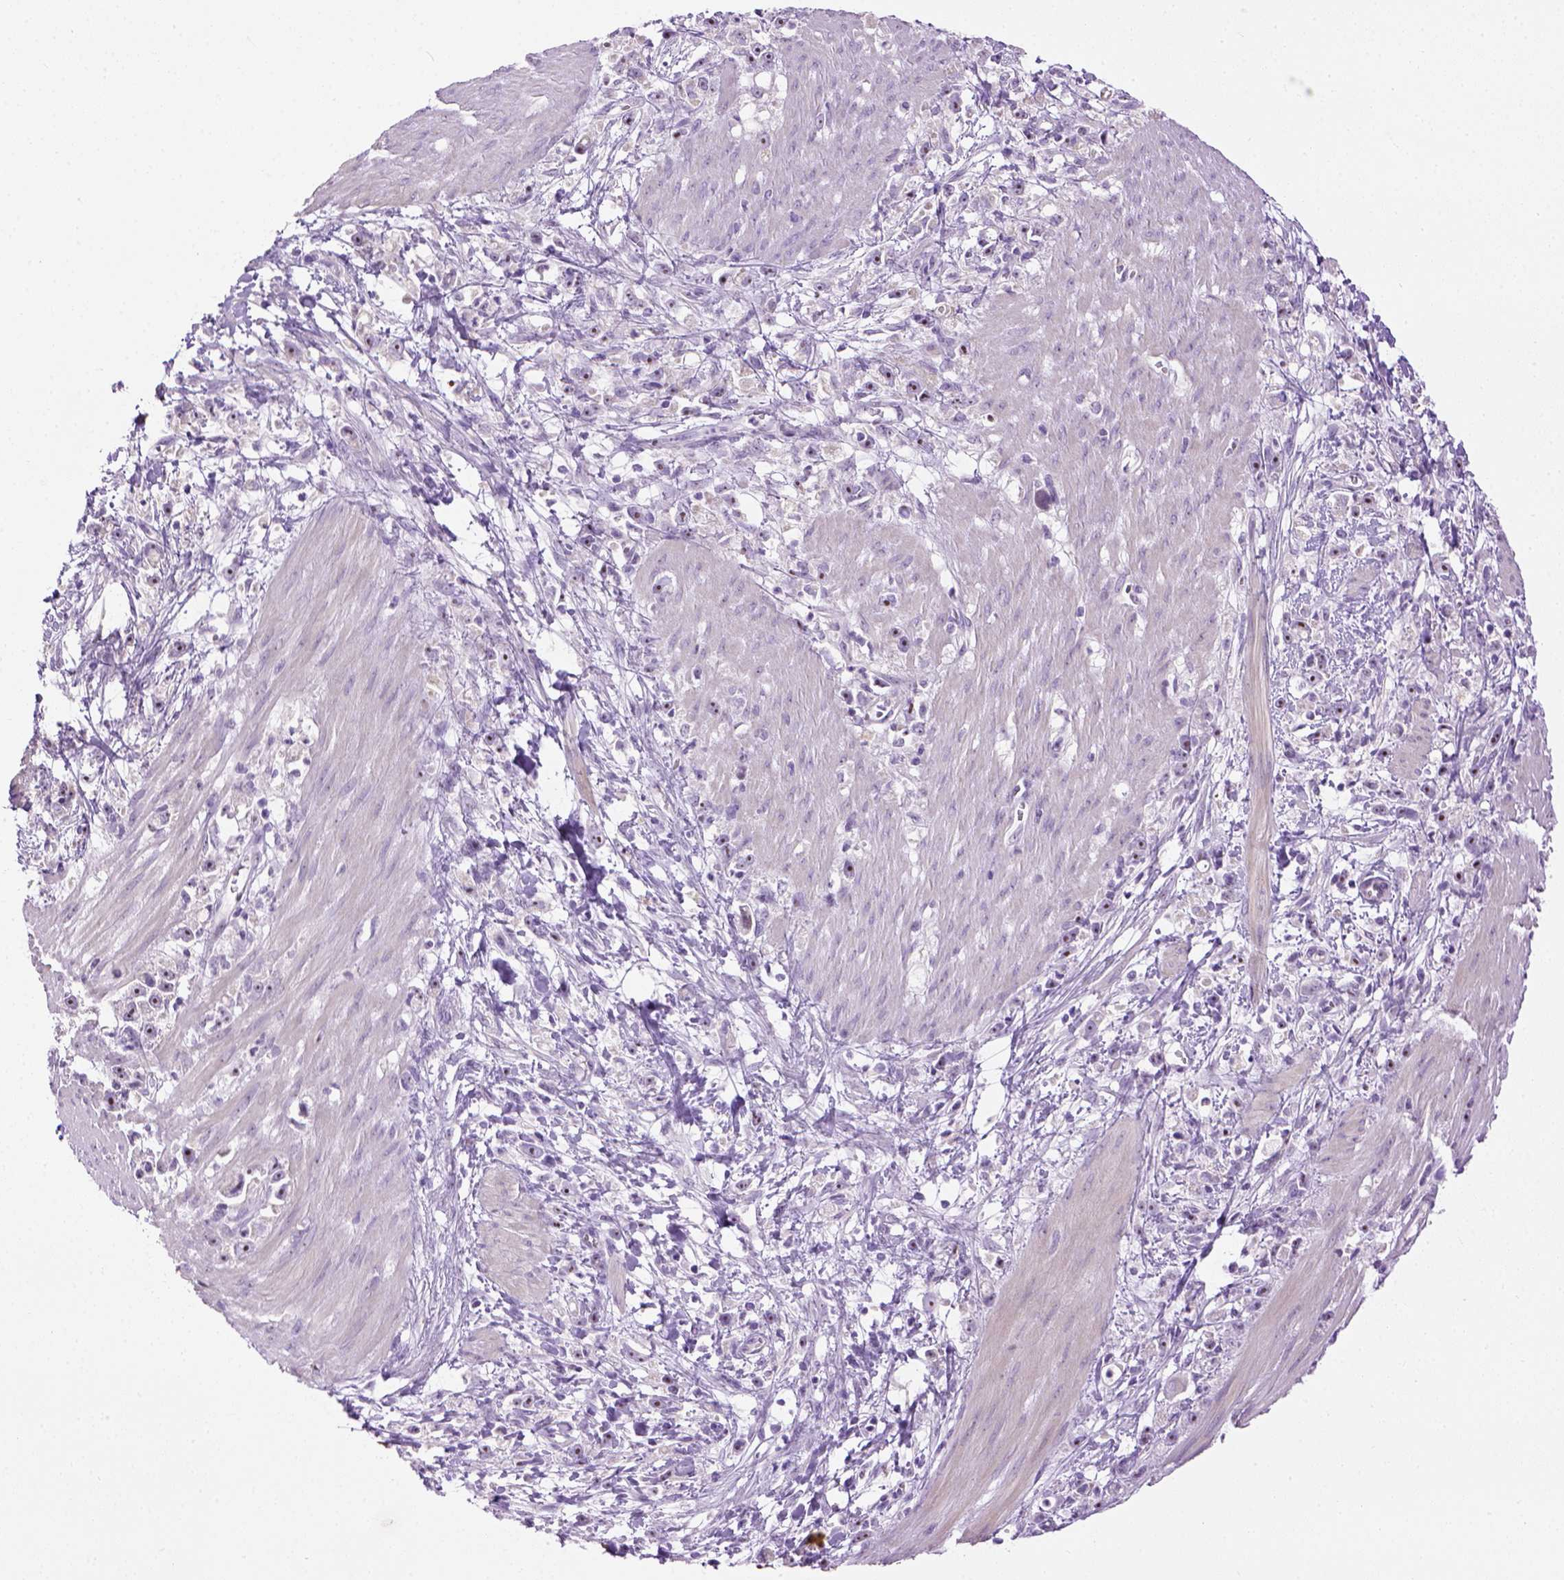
{"staining": {"intensity": "moderate", "quantity": ">75%", "location": "nuclear"}, "tissue": "stomach cancer", "cell_type": "Tumor cells", "image_type": "cancer", "snomed": [{"axis": "morphology", "description": "Adenocarcinoma, NOS"}, {"axis": "topography", "description": "Stomach"}], "caption": "A medium amount of moderate nuclear positivity is present in about >75% of tumor cells in adenocarcinoma (stomach) tissue.", "gene": "UTP4", "patient": {"sex": "female", "age": 59}}